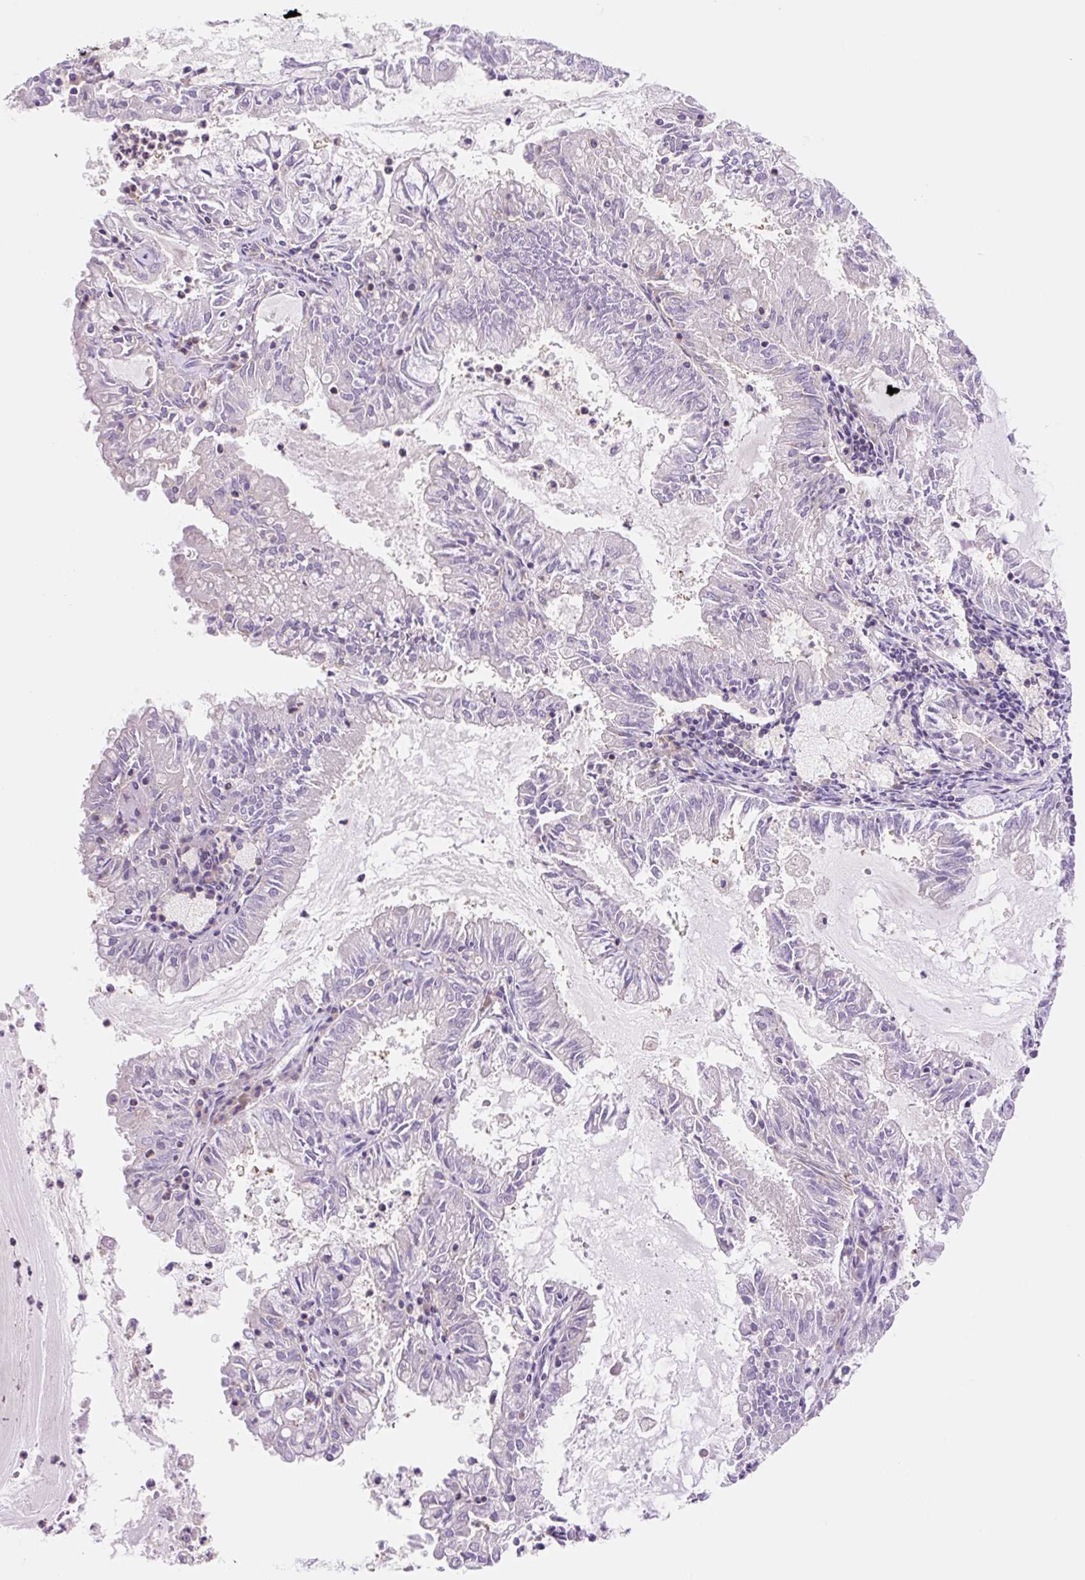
{"staining": {"intensity": "negative", "quantity": "none", "location": "none"}, "tissue": "endometrial cancer", "cell_type": "Tumor cells", "image_type": "cancer", "snomed": [{"axis": "morphology", "description": "Adenocarcinoma, NOS"}, {"axis": "topography", "description": "Endometrium"}], "caption": "Immunohistochemical staining of endometrial cancer (adenocarcinoma) shows no significant positivity in tumor cells.", "gene": "VPS4A", "patient": {"sex": "female", "age": 57}}